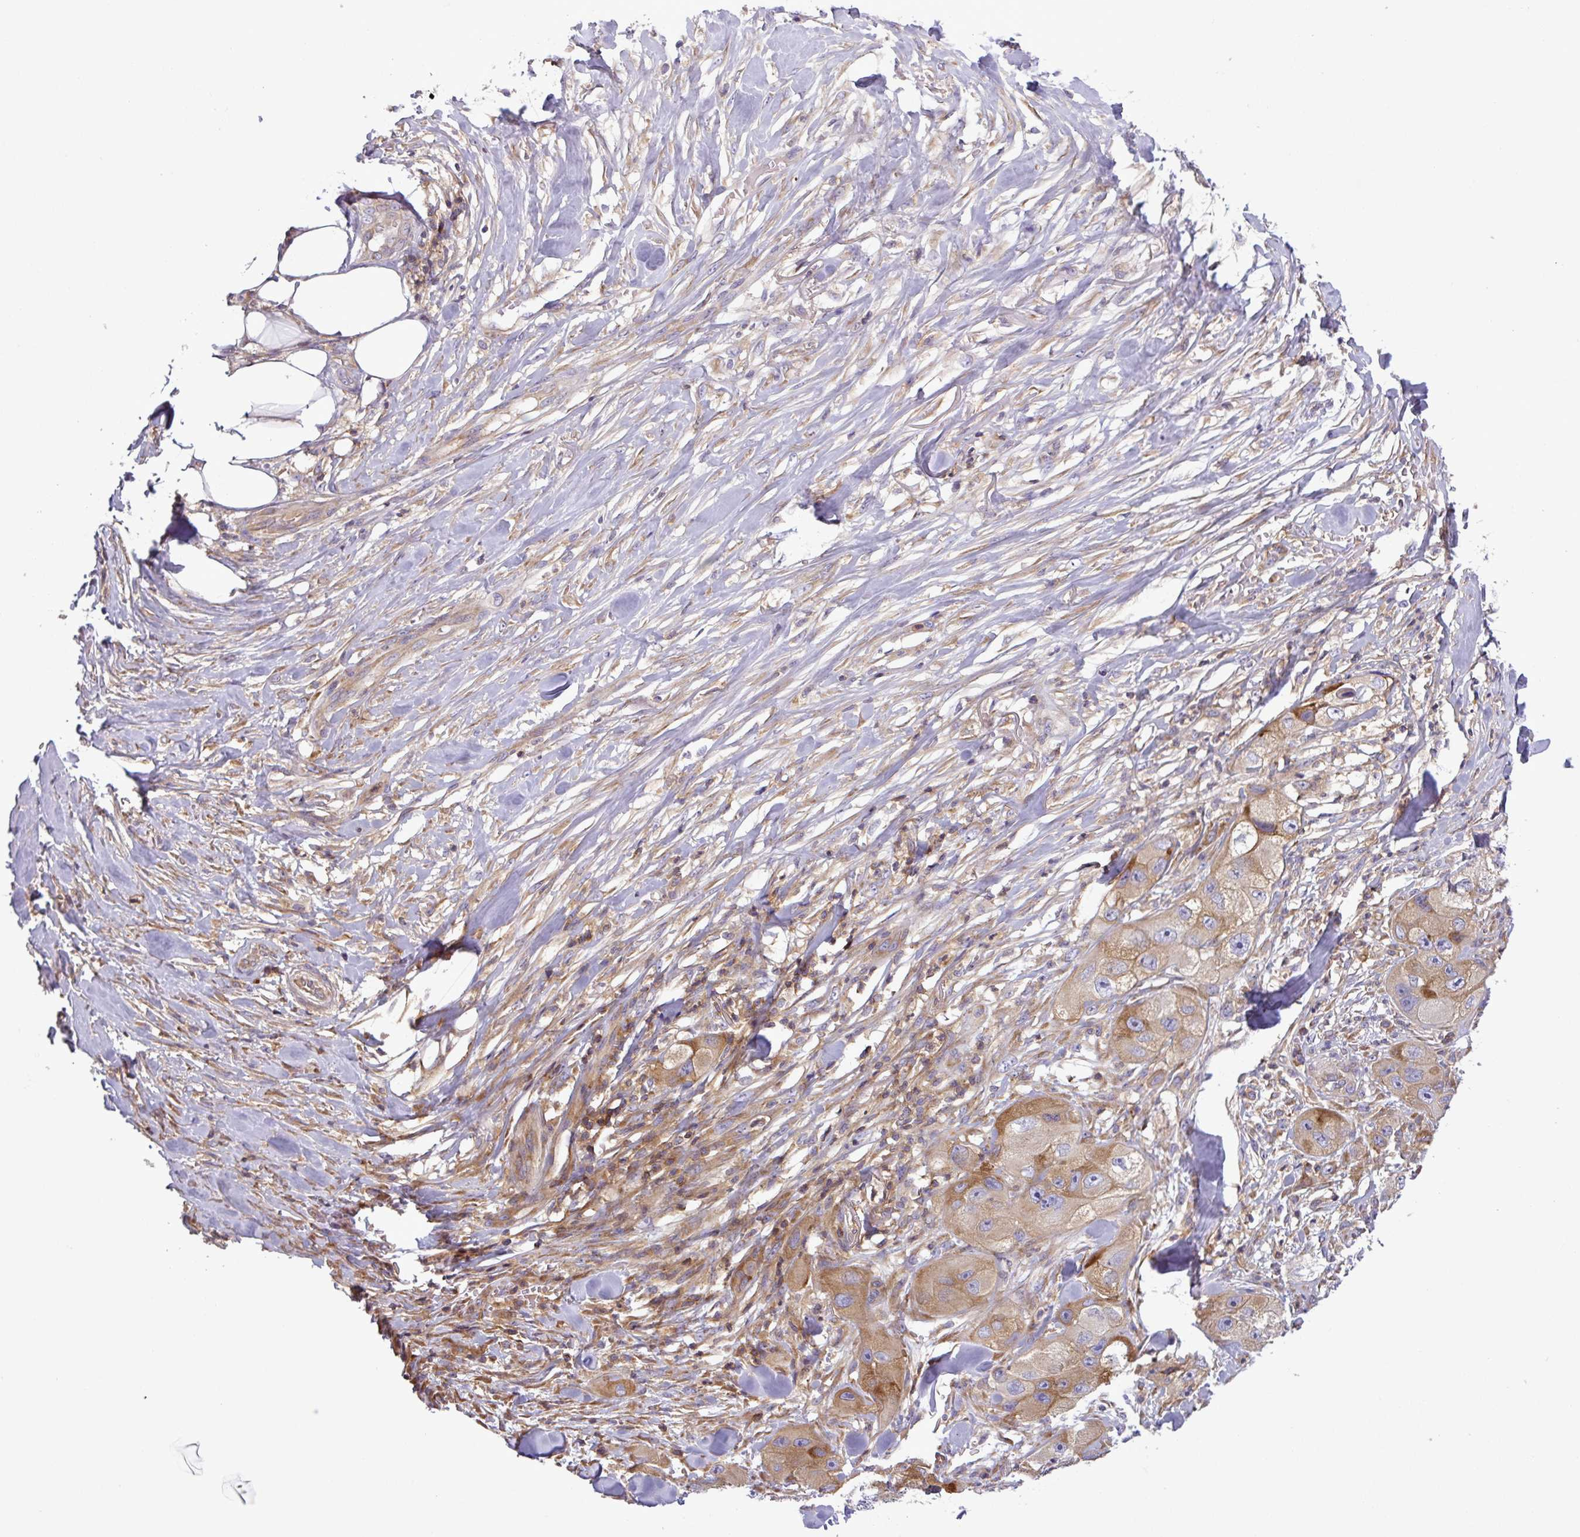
{"staining": {"intensity": "moderate", "quantity": ">75%", "location": "cytoplasmic/membranous"}, "tissue": "skin cancer", "cell_type": "Tumor cells", "image_type": "cancer", "snomed": [{"axis": "morphology", "description": "Squamous cell carcinoma, NOS"}, {"axis": "topography", "description": "Skin"}, {"axis": "topography", "description": "Subcutis"}], "caption": "A photomicrograph of skin squamous cell carcinoma stained for a protein displays moderate cytoplasmic/membranous brown staining in tumor cells. The staining was performed using DAB (3,3'-diaminobenzidine), with brown indicating positive protein expression. Nuclei are stained blue with hematoxylin.", "gene": "LRRC74B", "patient": {"sex": "male", "age": 73}}